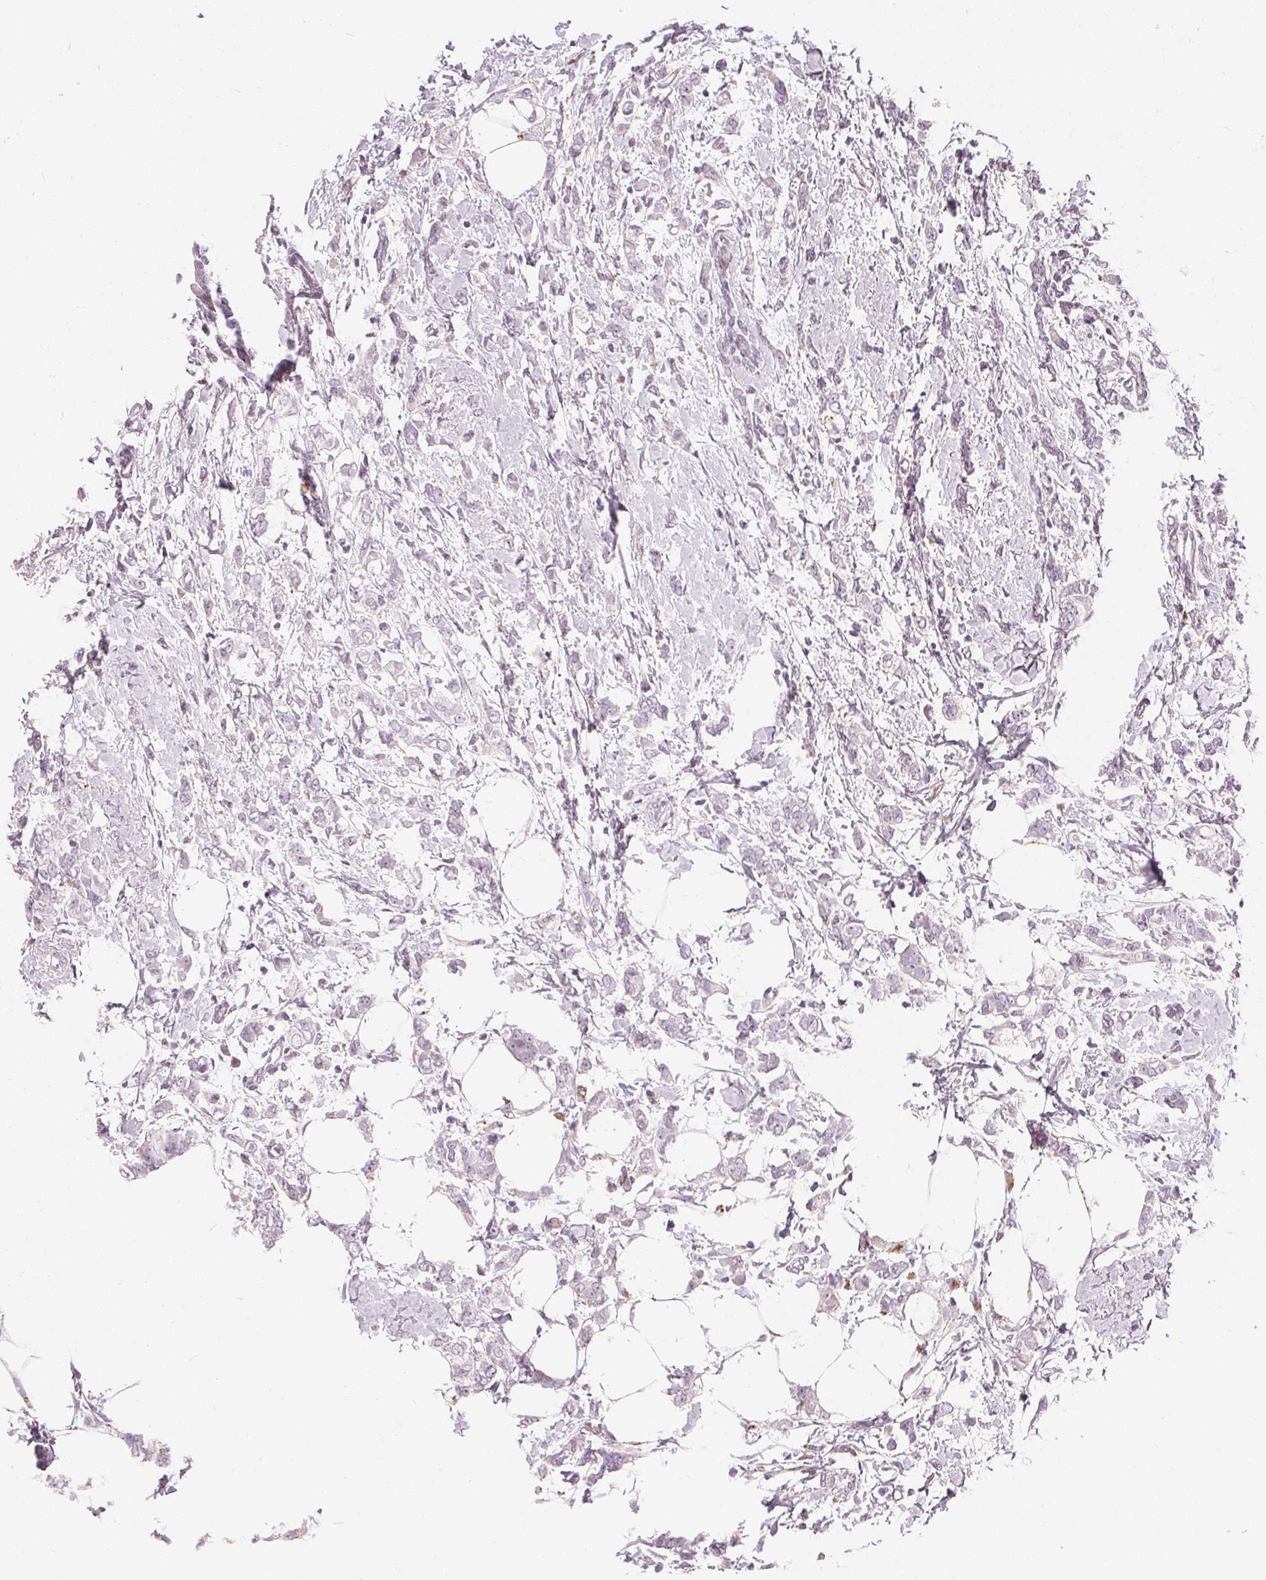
{"staining": {"intensity": "negative", "quantity": "none", "location": "none"}, "tissue": "breast cancer", "cell_type": "Tumor cells", "image_type": "cancer", "snomed": [{"axis": "morphology", "description": "Duct carcinoma"}, {"axis": "topography", "description": "Breast"}], "caption": "The histopathology image displays no staining of tumor cells in breast infiltrating ductal carcinoma. Nuclei are stained in blue.", "gene": "HOPX", "patient": {"sex": "female", "age": 40}}